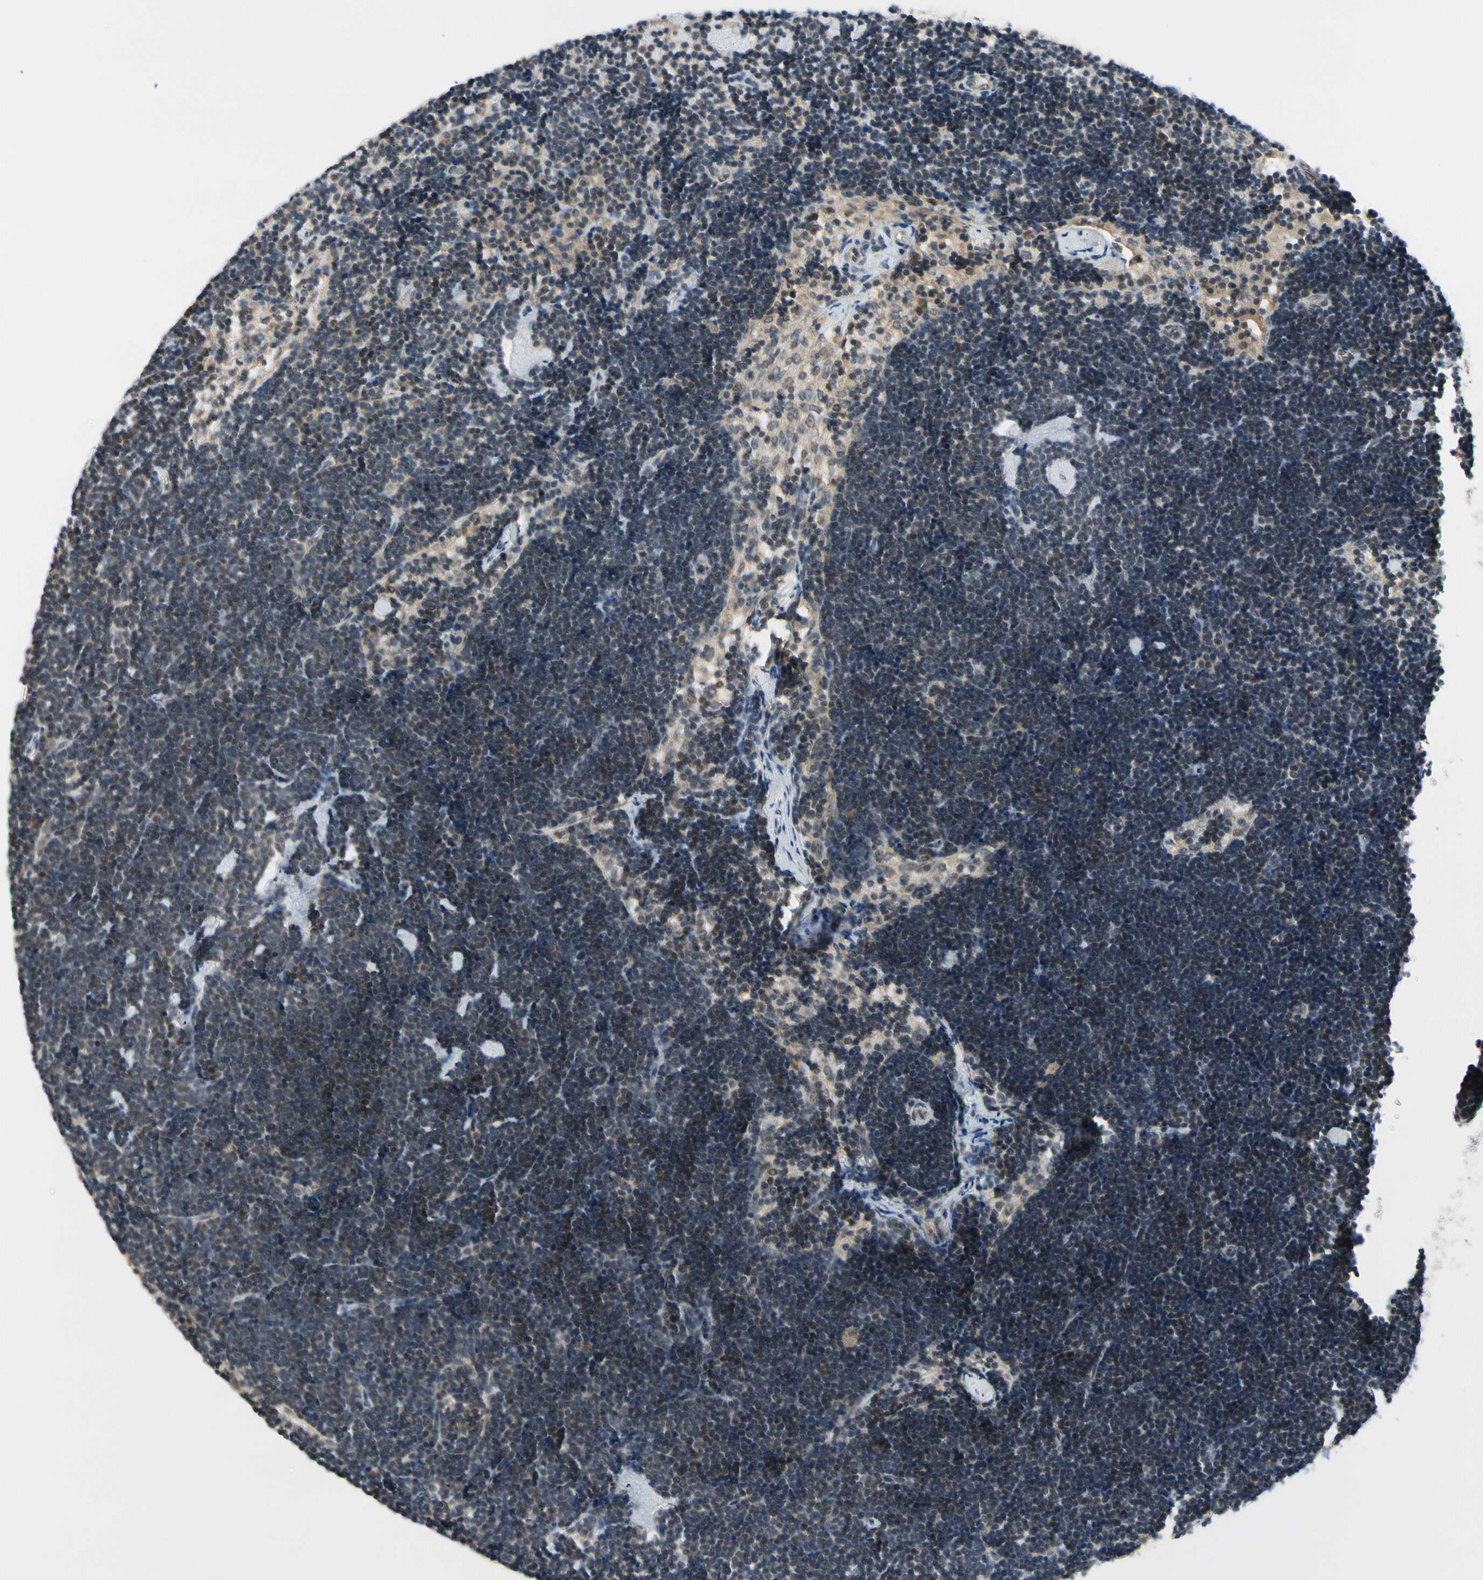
{"staining": {"intensity": "moderate", "quantity": "25%-75%", "location": "cytoplasmic/membranous,nuclear"}, "tissue": "lymph node", "cell_type": "Germinal center cells", "image_type": "normal", "snomed": [{"axis": "morphology", "description": "Normal tissue, NOS"}, {"axis": "topography", "description": "Lymph node"}], "caption": "This micrograph reveals immunohistochemistry (IHC) staining of normal human lymph node, with medium moderate cytoplasmic/membranous,nuclear staining in approximately 25%-75% of germinal center cells.", "gene": "TAF12", "patient": {"sex": "male", "age": 63}}